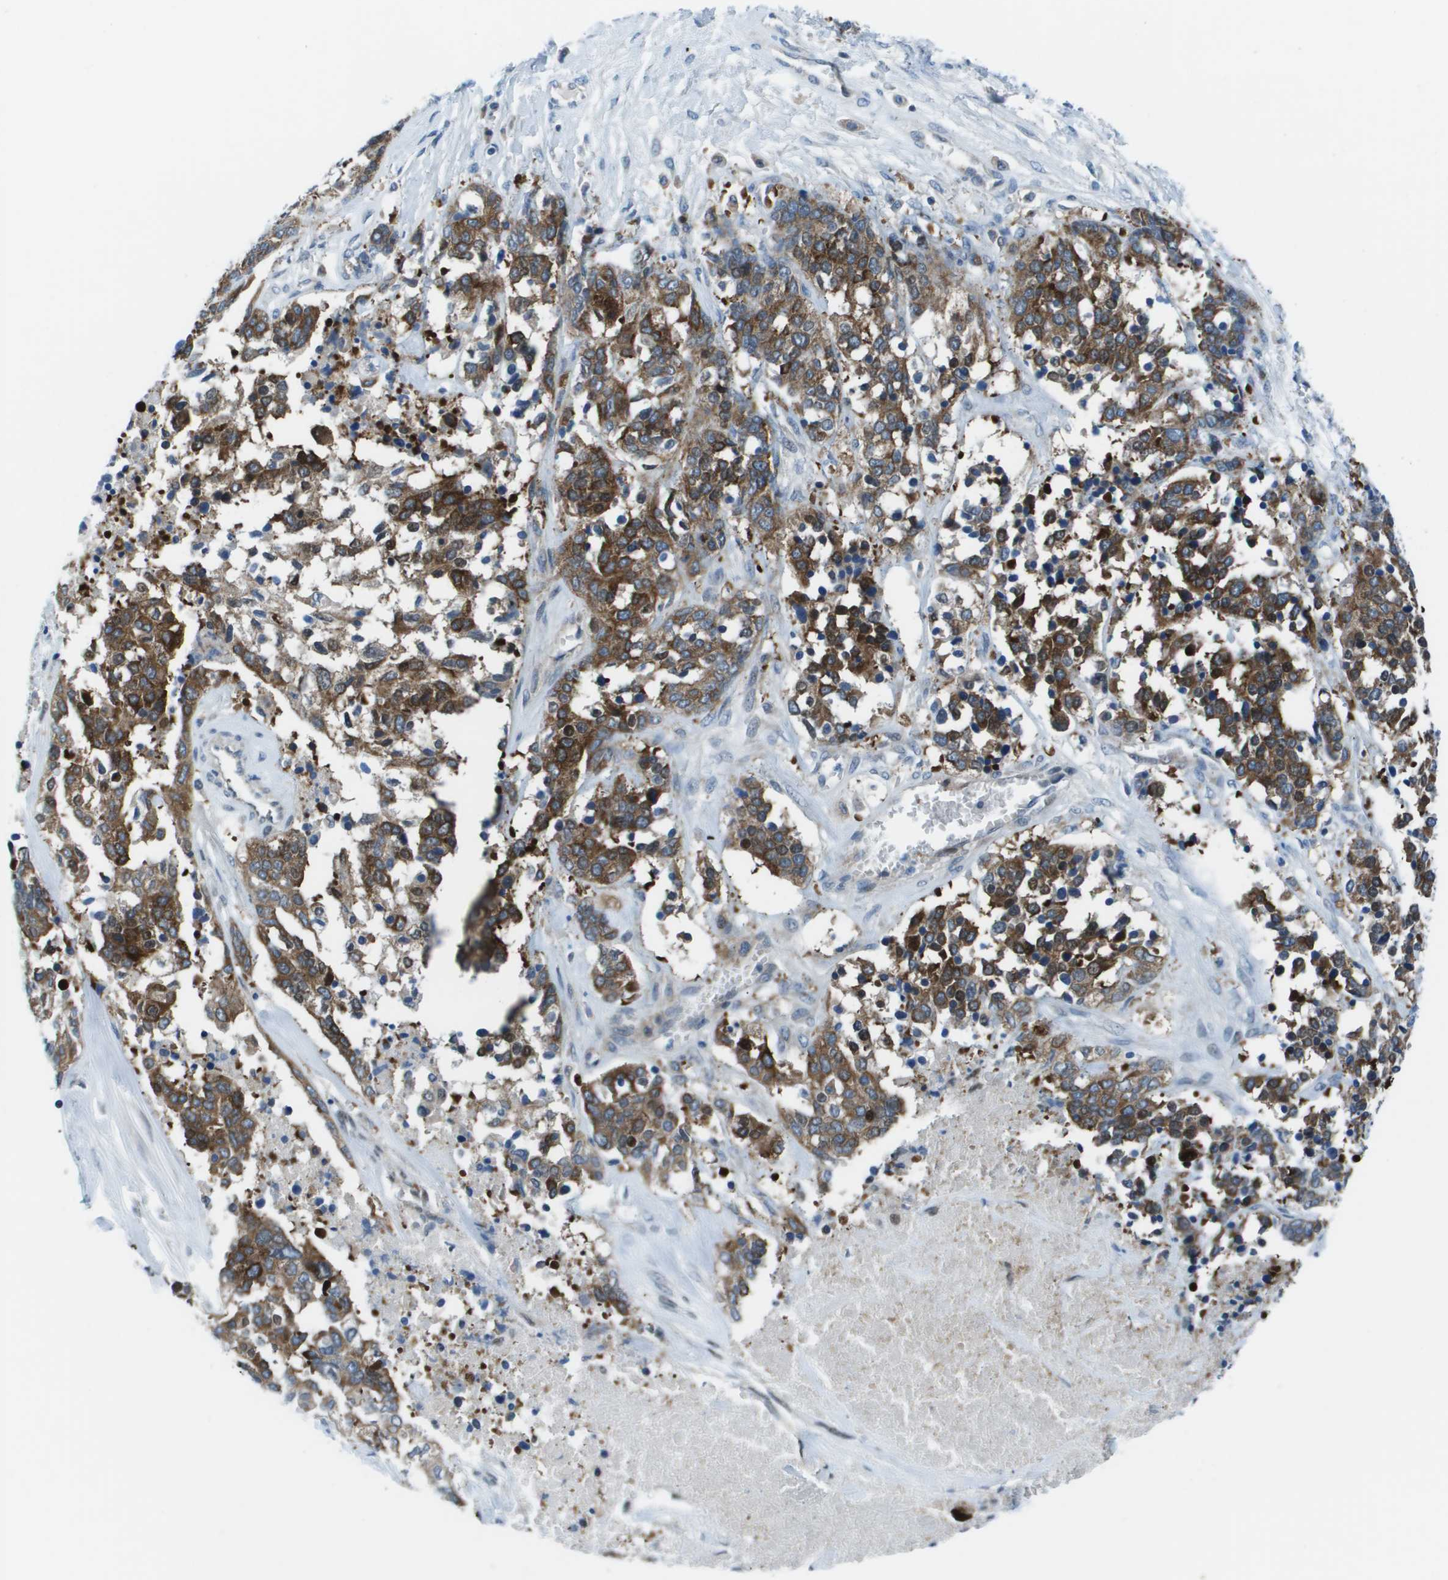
{"staining": {"intensity": "strong", "quantity": ">75%", "location": "cytoplasmic/membranous"}, "tissue": "ovarian cancer", "cell_type": "Tumor cells", "image_type": "cancer", "snomed": [{"axis": "morphology", "description": "Cystadenocarcinoma, serous, NOS"}, {"axis": "topography", "description": "Ovary"}], "caption": "Immunohistochemistry micrograph of human serous cystadenocarcinoma (ovarian) stained for a protein (brown), which exhibits high levels of strong cytoplasmic/membranous expression in approximately >75% of tumor cells.", "gene": "STIP1", "patient": {"sex": "female", "age": 44}}